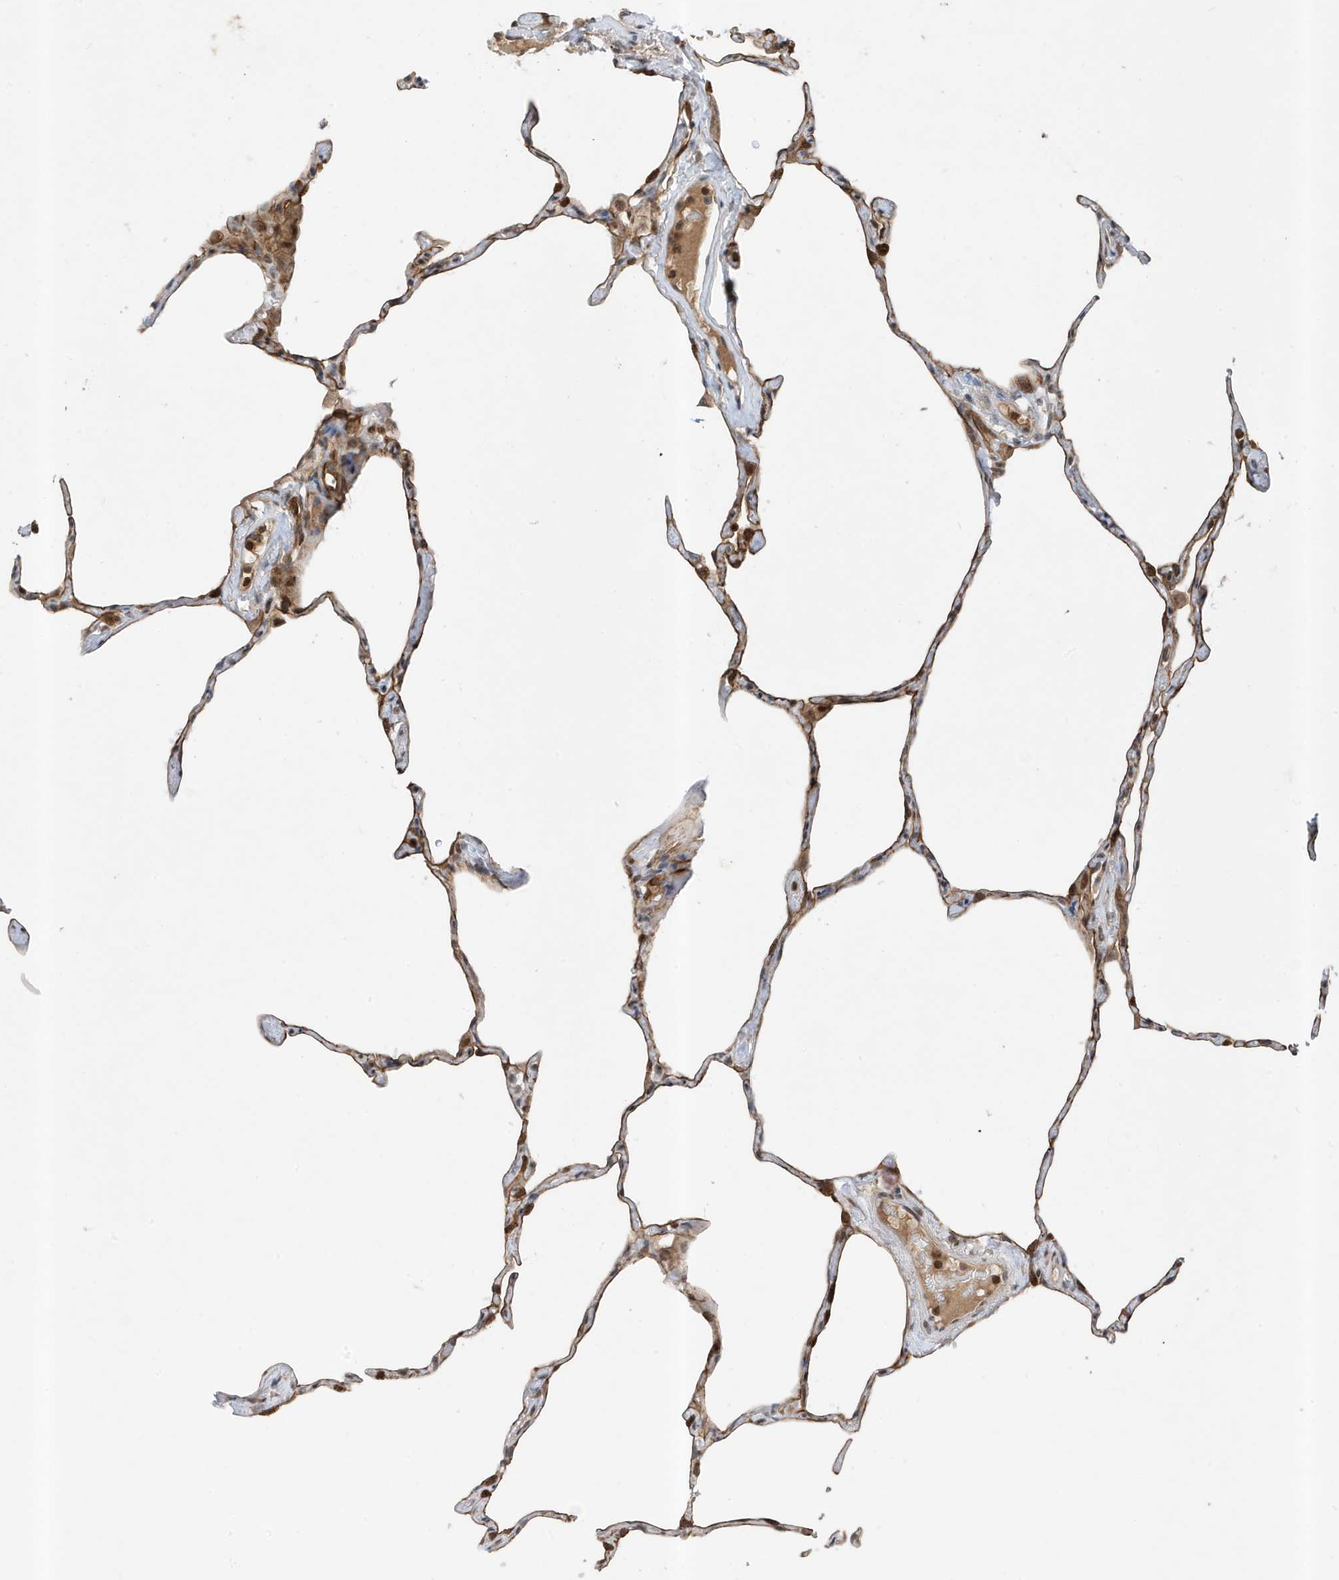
{"staining": {"intensity": "moderate", "quantity": "25%-75%", "location": "cytoplasmic/membranous"}, "tissue": "lung", "cell_type": "Alveolar cells", "image_type": "normal", "snomed": [{"axis": "morphology", "description": "Normal tissue, NOS"}, {"axis": "topography", "description": "Lung"}], "caption": "A medium amount of moderate cytoplasmic/membranous positivity is seen in approximately 25%-75% of alveolar cells in normal lung.", "gene": "MAST3", "patient": {"sex": "male", "age": 65}}